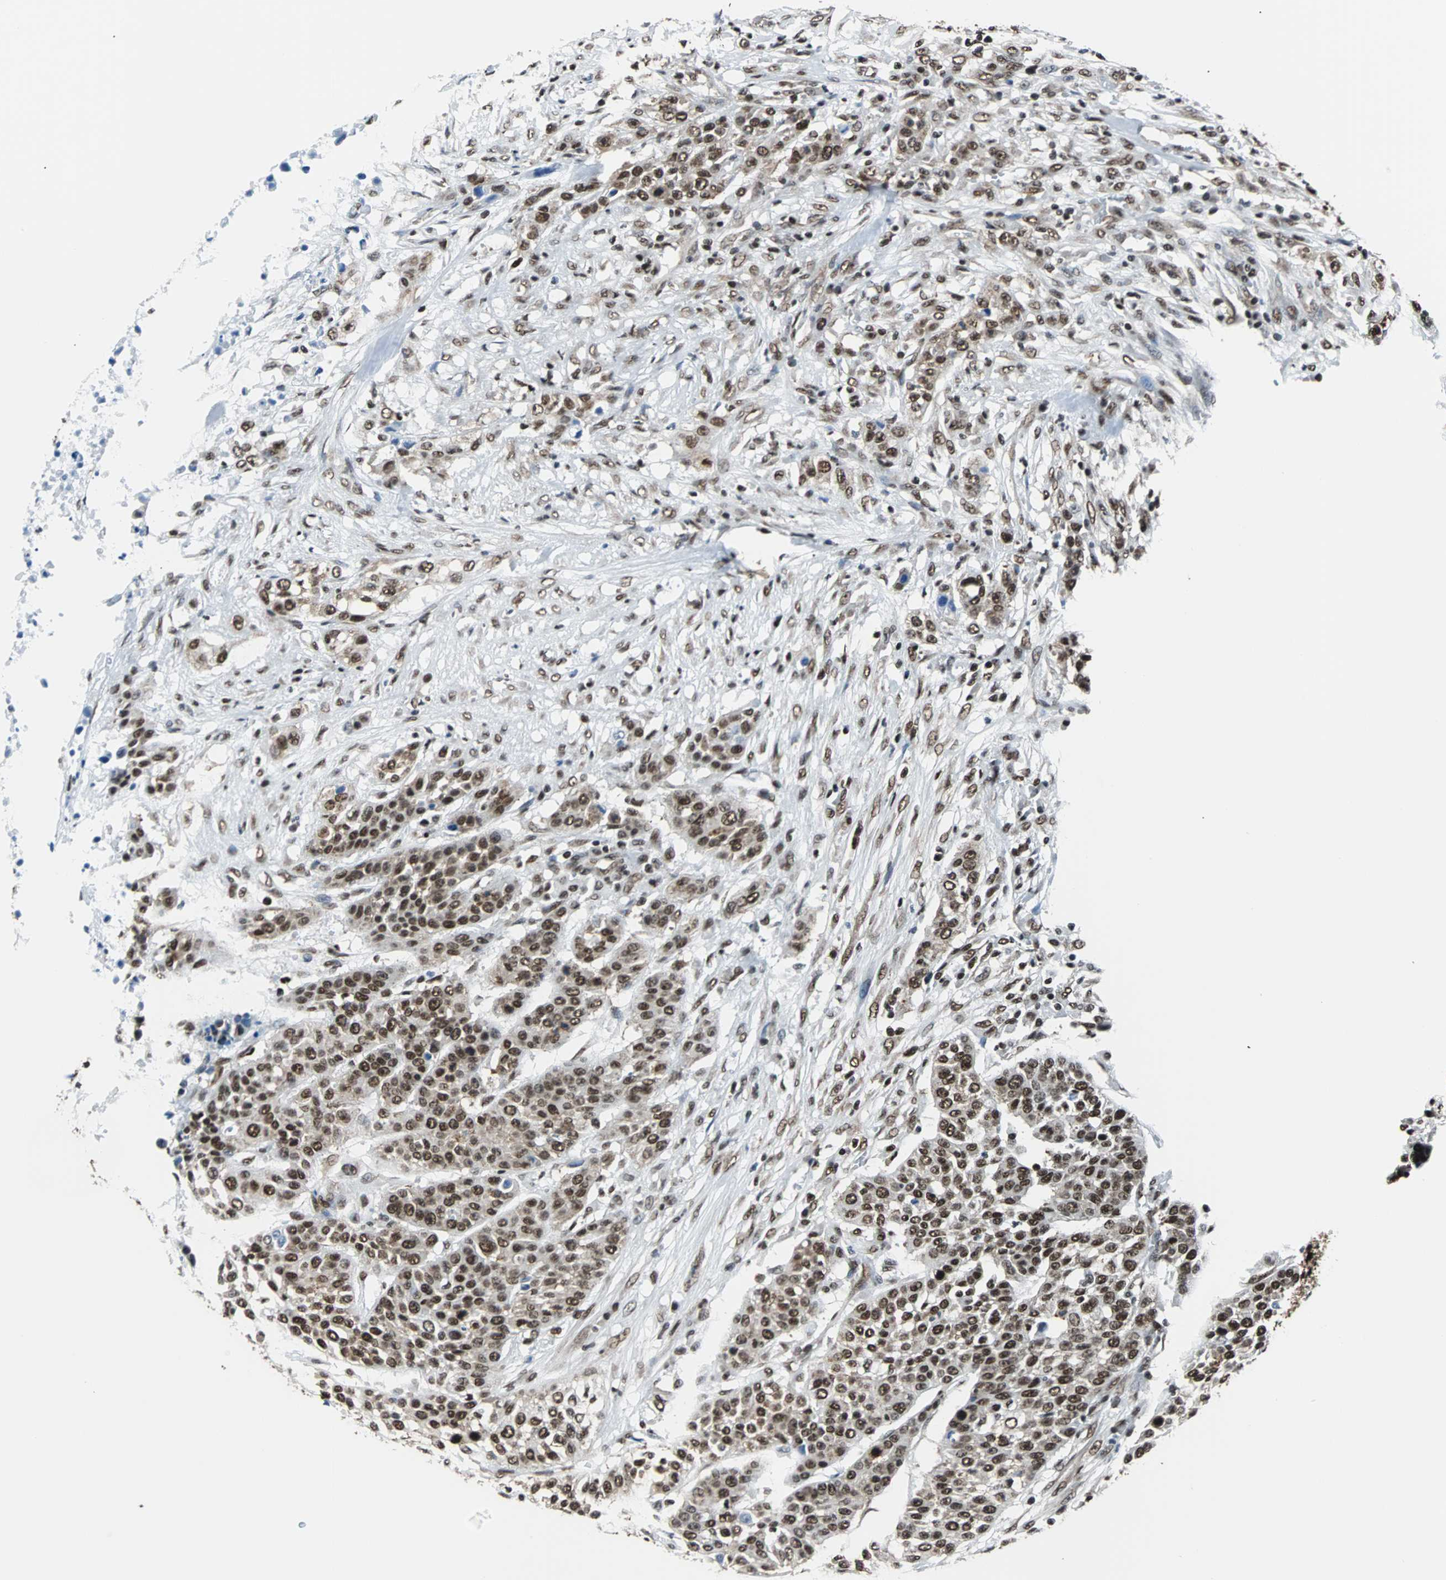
{"staining": {"intensity": "moderate", "quantity": ">75%", "location": "nuclear"}, "tissue": "urothelial cancer", "cell_type": "Tumor cells", "image_type": "cancer", "snomed": [{"axis": "morphology", "description": "Urothelial carcinoma, High grade"}, {"axis": "topography", "description": "Urinary bladder"}], "caption": "Protein staining by immunohistochemistry shows moderate nuclear positivity in approximately >75% of tumor cells in urothelial cancer. (brown staining indicates protein expression, while blue staining denotes nuclei).", "gene": "FUBP1", "patient": {"sex": "male", "age": 74}}